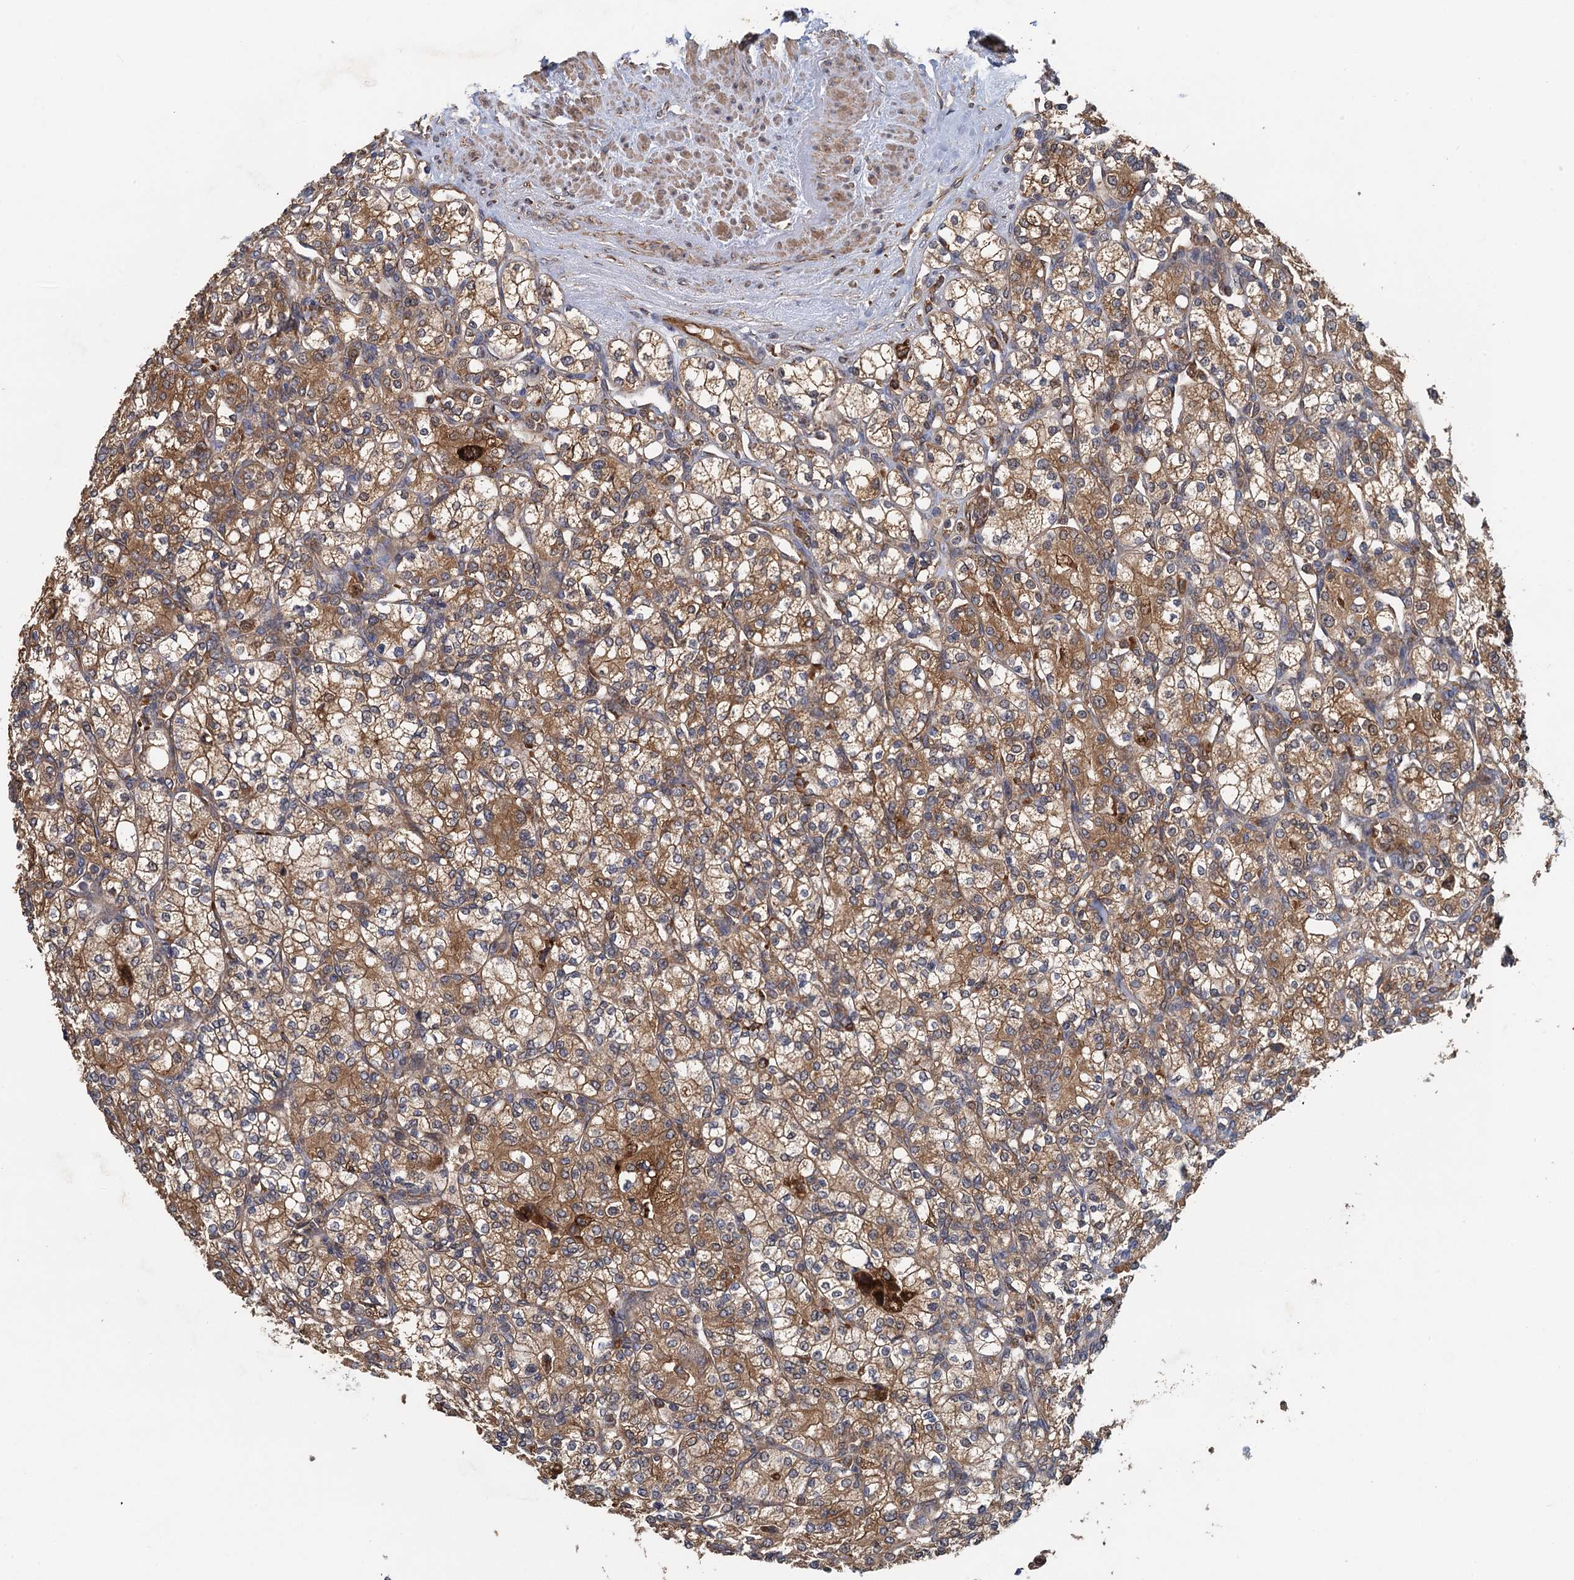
{"staining": {"intensity": "moderate", "quantity": ">75%", "location": "cytoplasmic/membranous"}, "tissue": "renal cancer", "cell_type": "Tumor cells", "image_type": "cancer", "snomed": [{"axis": "morphology", "description": "Adenocarcinoma, NOS"}, {"axis": "topography", "description": "Kidney"}], "caption": "IHC staining of adenocarcinoma (renal), which exhibits medium levels of moderate cytoplasmic/membranous expression in approximately >75% of tumor cells indicating moderate cytoplasmic/membranous protein positivity. The staining was performed using DAB (brown) for protein detection and nuclei were counterstained in hematoxylin (blue).", "gene": "RSAD2", "patient": {"sex": "male", "age": 77}}